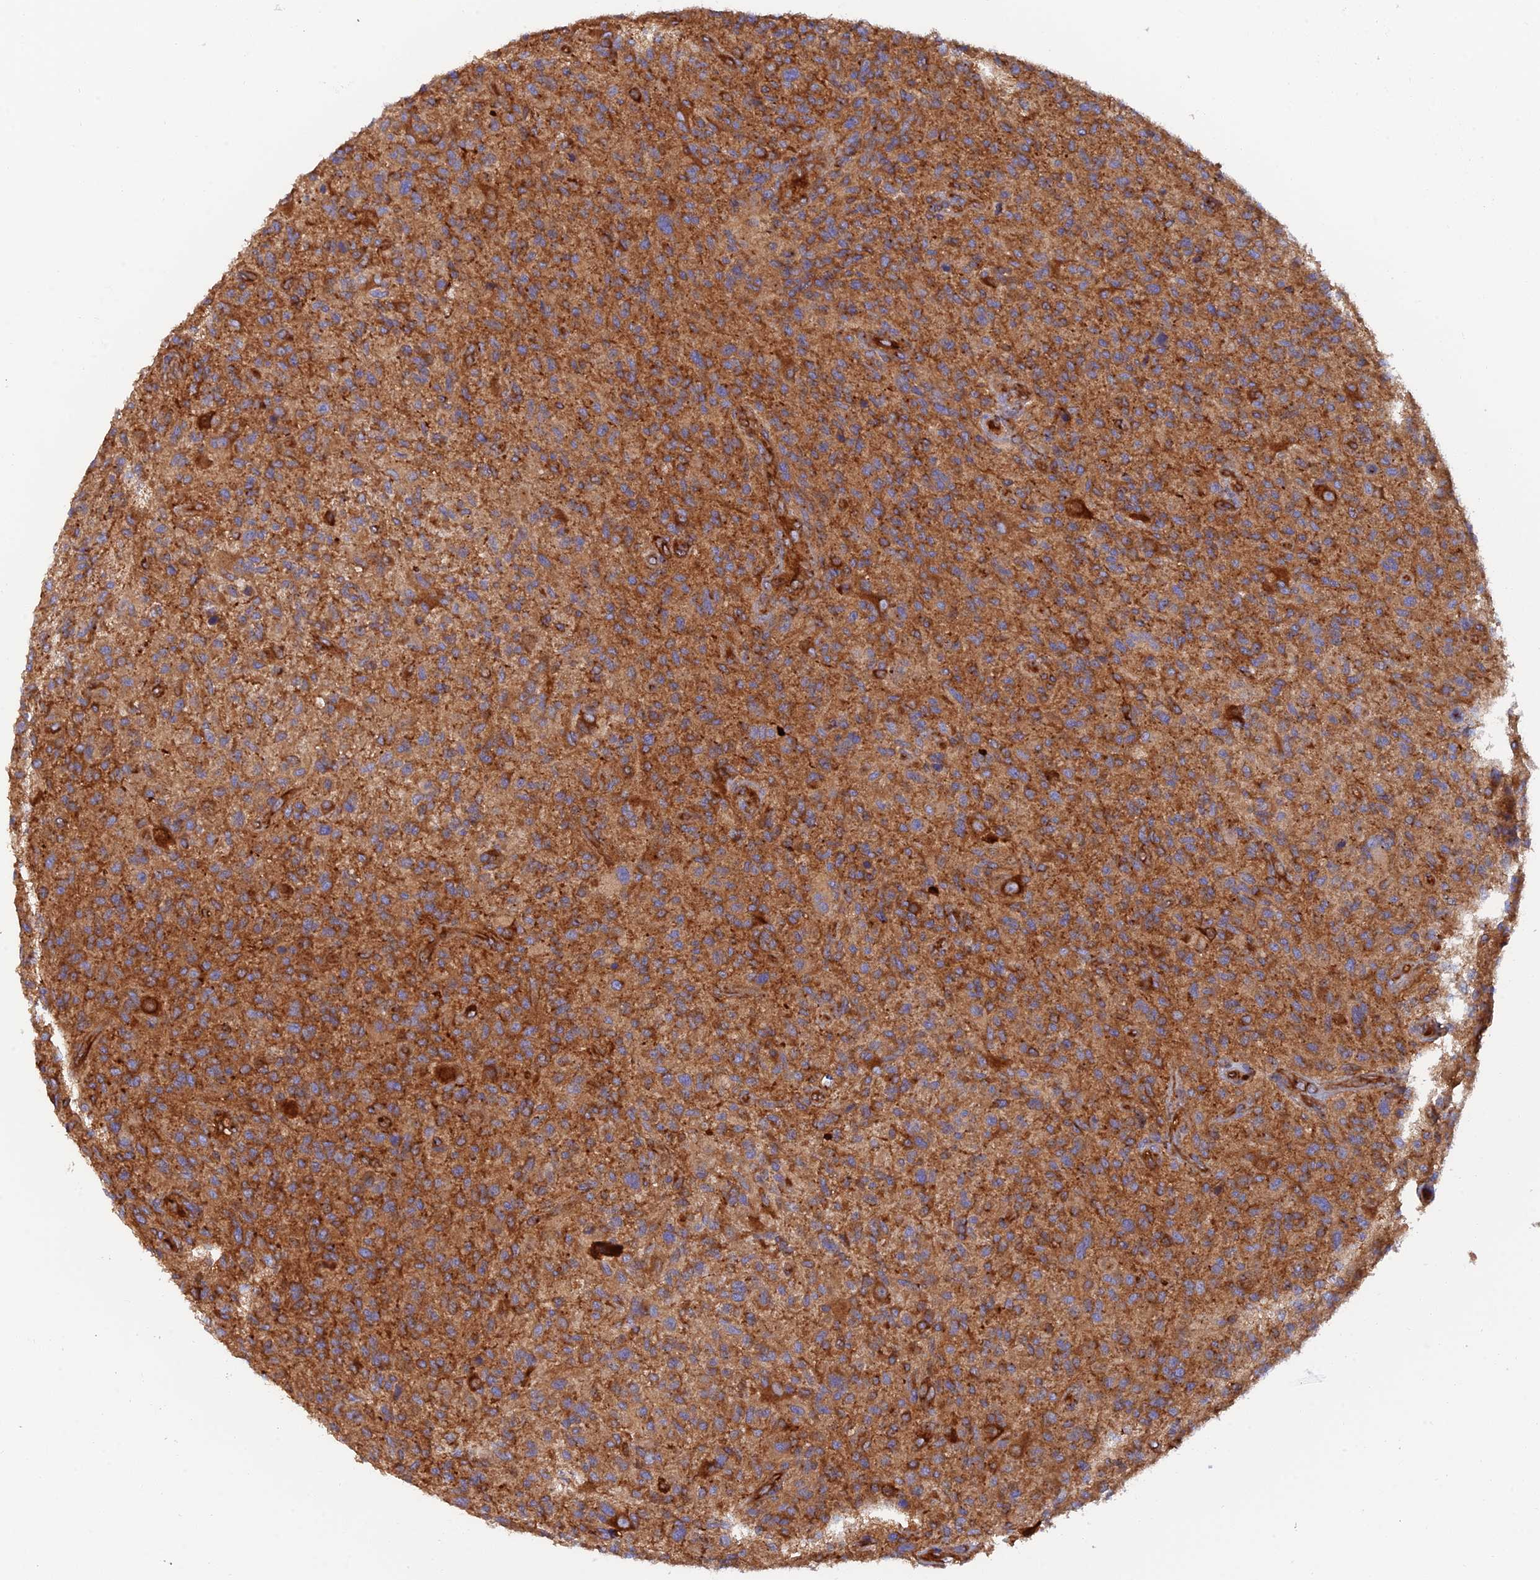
{"staining": {"intensity": "moderate", "quantity": ">75%", "location": "cytoplasmic/membranous"}, "tissue": "glioma", "cell_type": "Tumor cells", "image_type": "cancer", "snomed": [{"axis": "morphology", "description": "Glioma, malignant, High grade"}, {"axis": "topography", "description": "Brain"}], "caption": "Approximately >75% of tumor cells in malignant glioma (high-grade) show moderate cytoplasmic/membranous protein expression as visualized by brown immunohistochemical staining.", "gene": "DCTN2", "patient": {"sex": "male", "age": 47}}